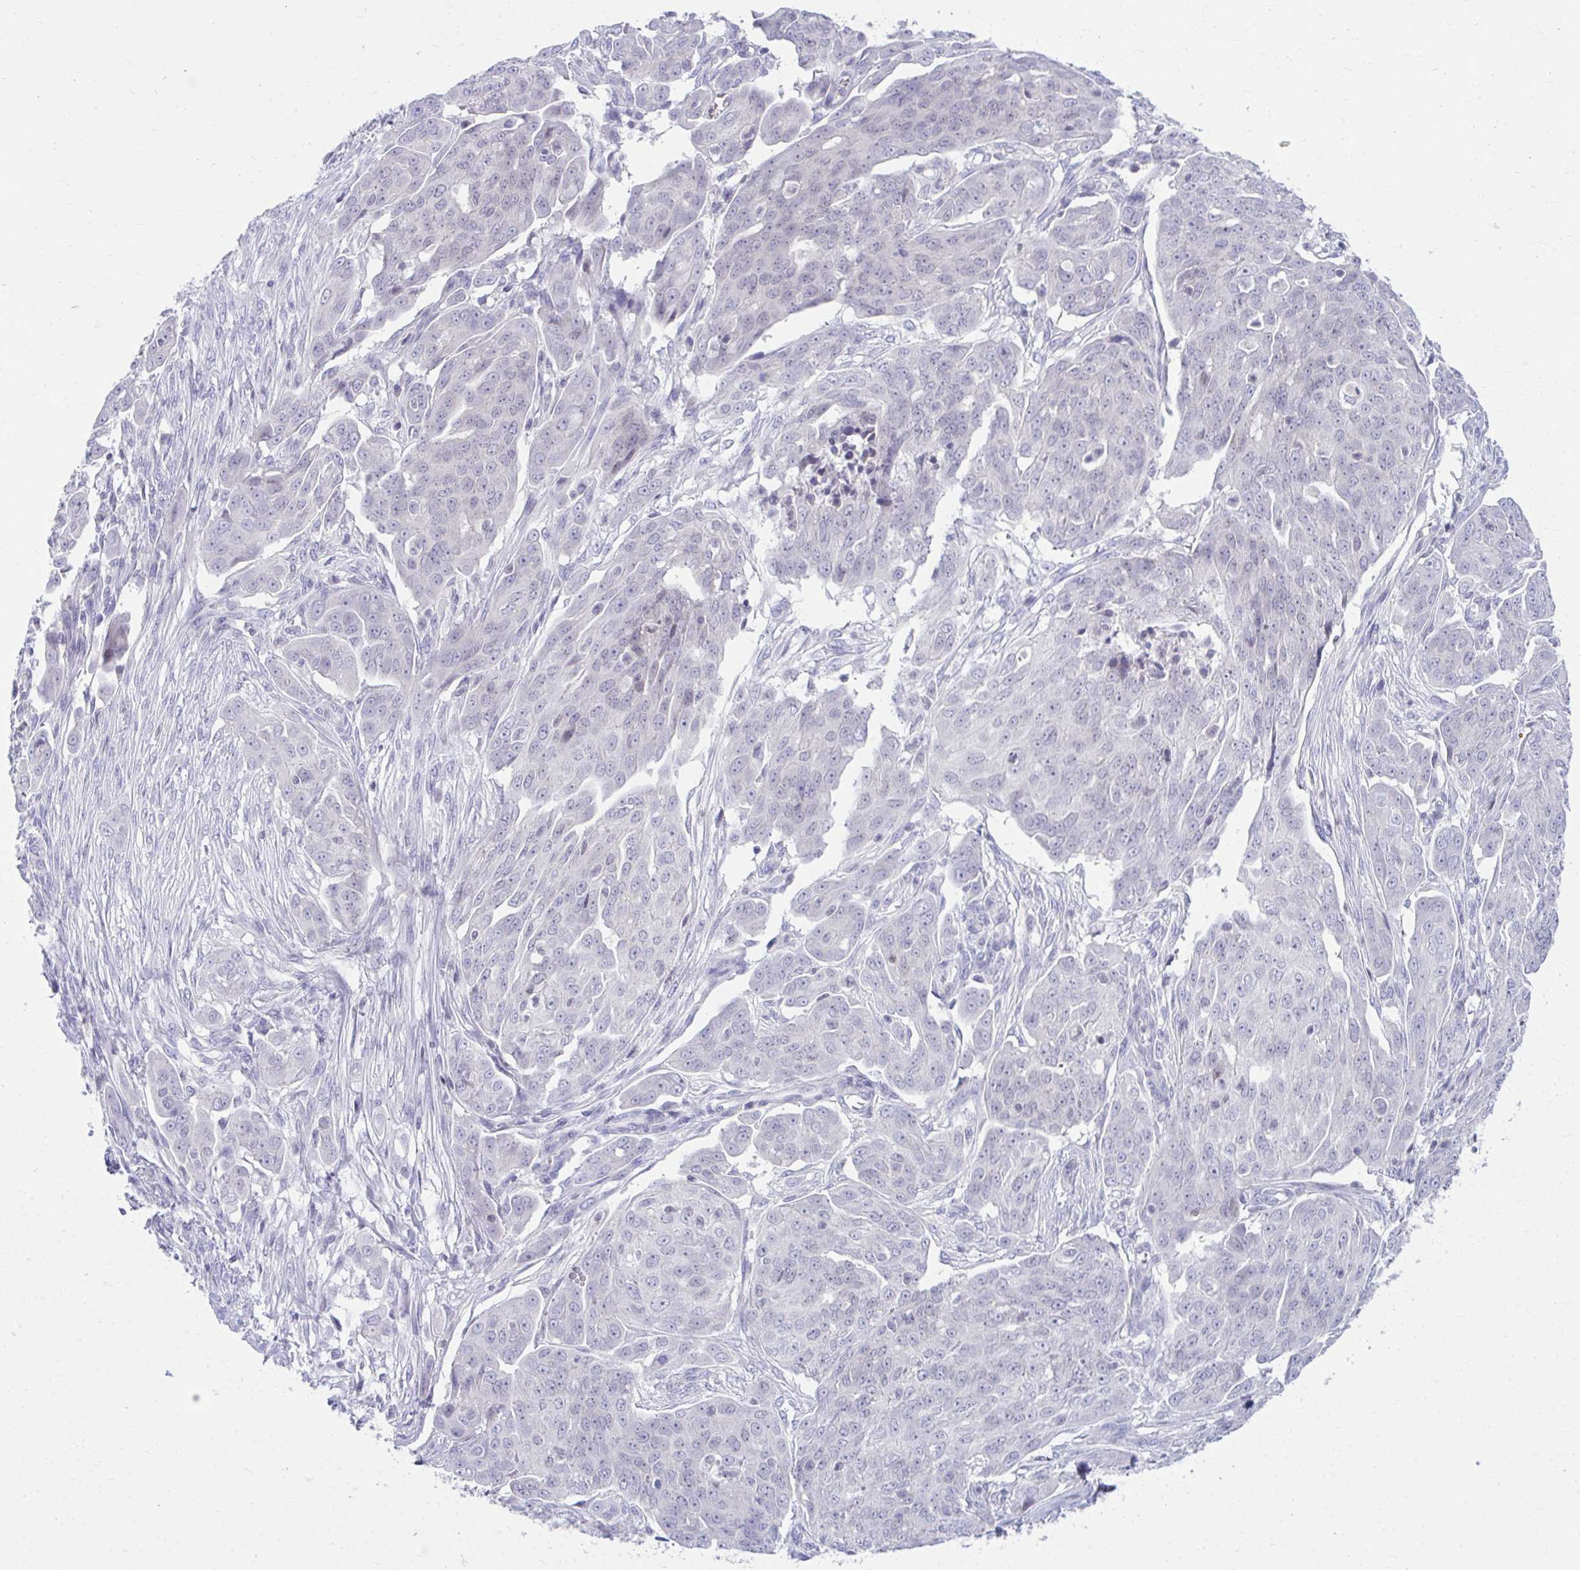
{"staining": {"intensity": "negative", "quantity": "none", "location": "none"}, "tissue": "ovarian cancer", "cell_type": "Tumor cells", "image_type": "cancer", "snomed": [{"axis": "morphology", "description": "Carcinoma, endometroid"}, {"axis": "topography", "description": "Ovary"}], "caption": "Tumor cells are negative for brown protein staining in endometroid carcinoma (ovarian). Nuclei are stained in blue.", "gene": "OR7A5", "patient": {"sex": "female", "age": 70}}